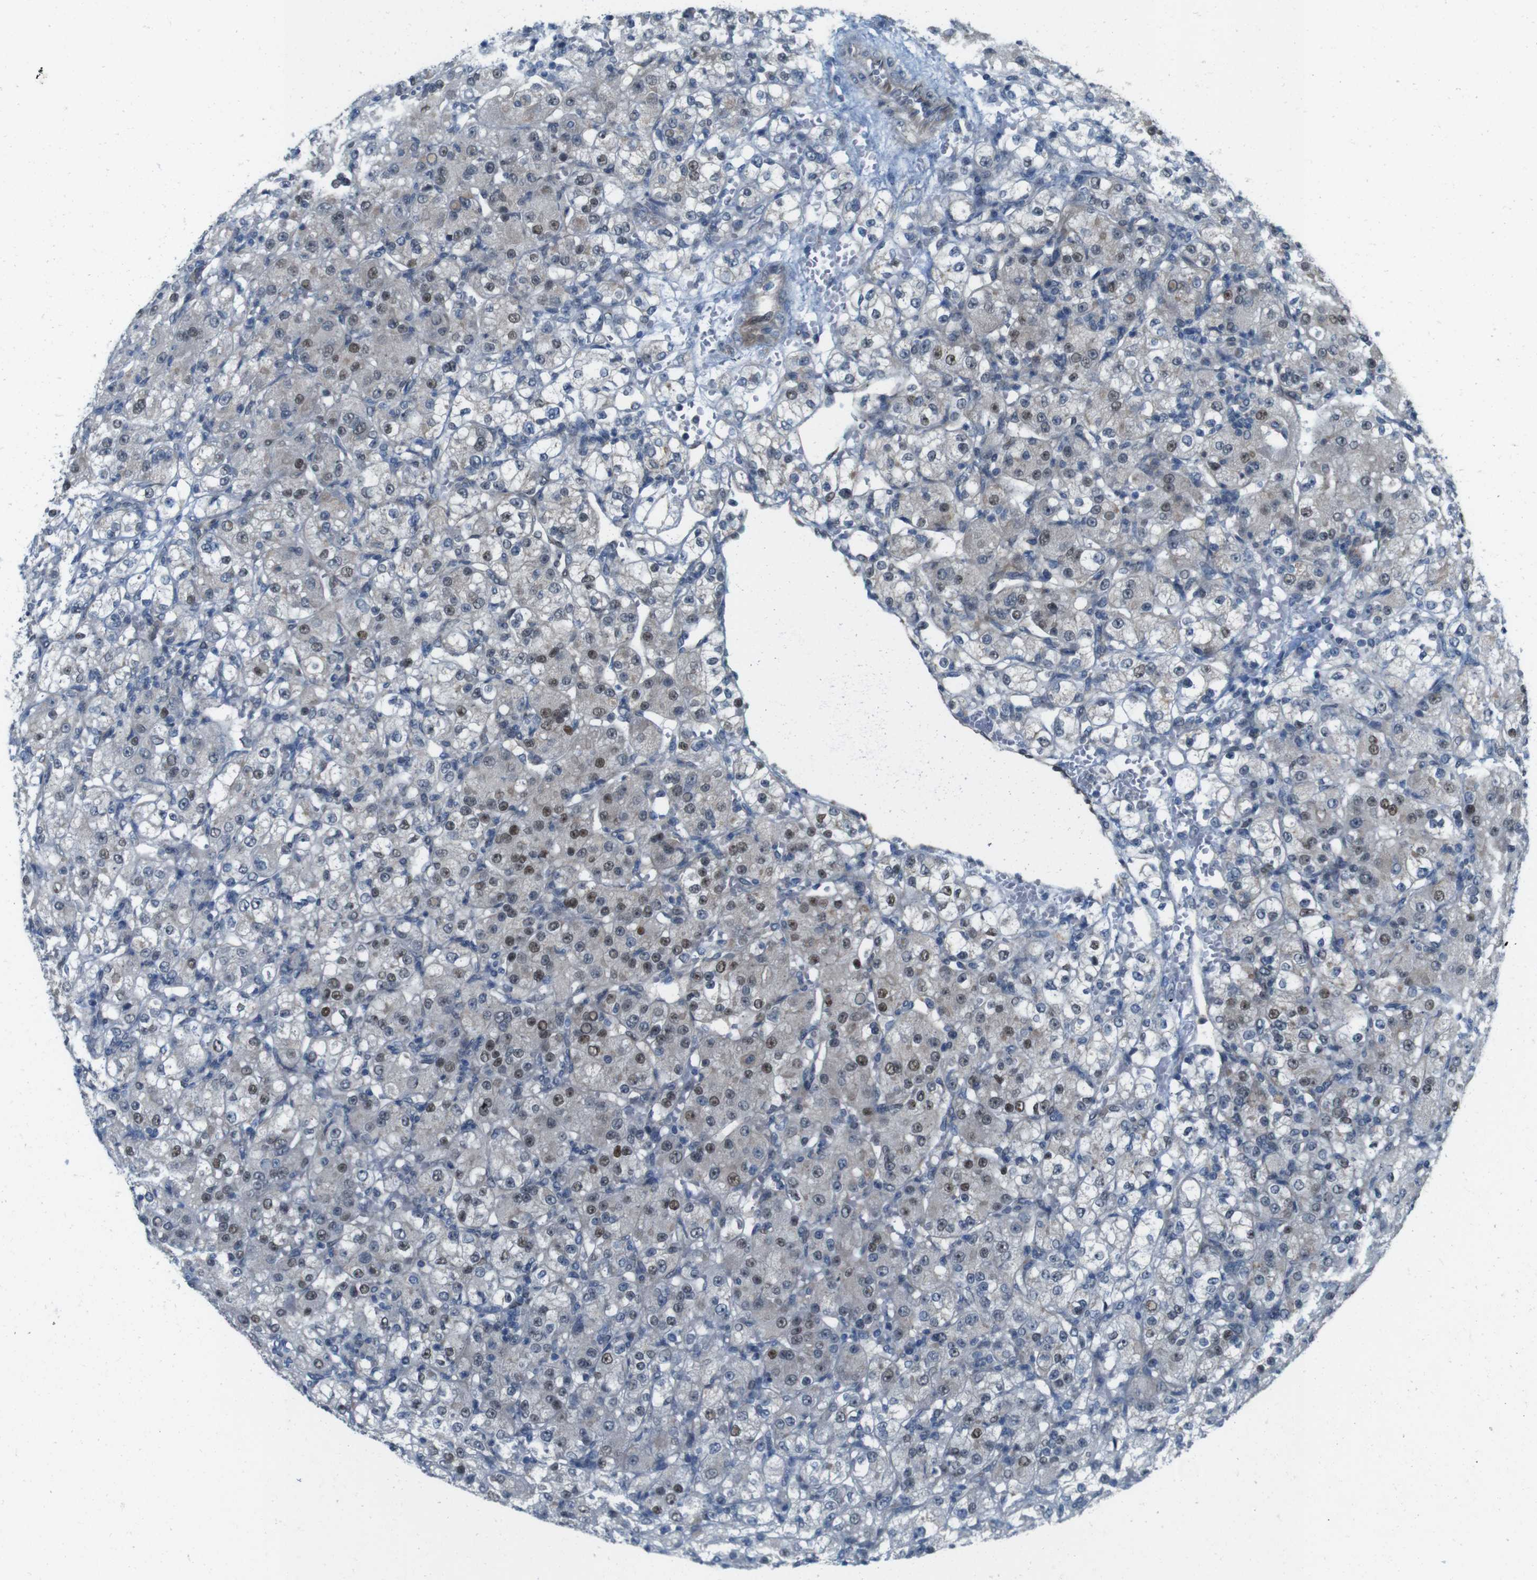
{"staining": {"intensity": "weak", "quantity": ">75%", "location": "cytoplasmic/membranous,nuclear"}, "tissue": "renal cancer", "cell_type": "Tumor cells", "image_type": "cancer", "snomed": [{"axis": "morphology", "description": "Normal tissue, NOS"}, {"axis": "morphology", "description": "Adenocarcinoma, NOS"}, {"axis": "topography", "description": "Kidney"}], "caption": "Immunohistochemistry (IHC) photomicrograph of neoplastic tissue: human renal cancer stained using immunohistochemistry (IHC) shows low levels of weak protein expression localized specifically in the cytoplasmic/membranous and nuclear of tumor cells, appearing as a cytoplasmic/membranous and nuclear brown color.", "gene": "SKI", "patient": {"sex": "male", "age": 61}}